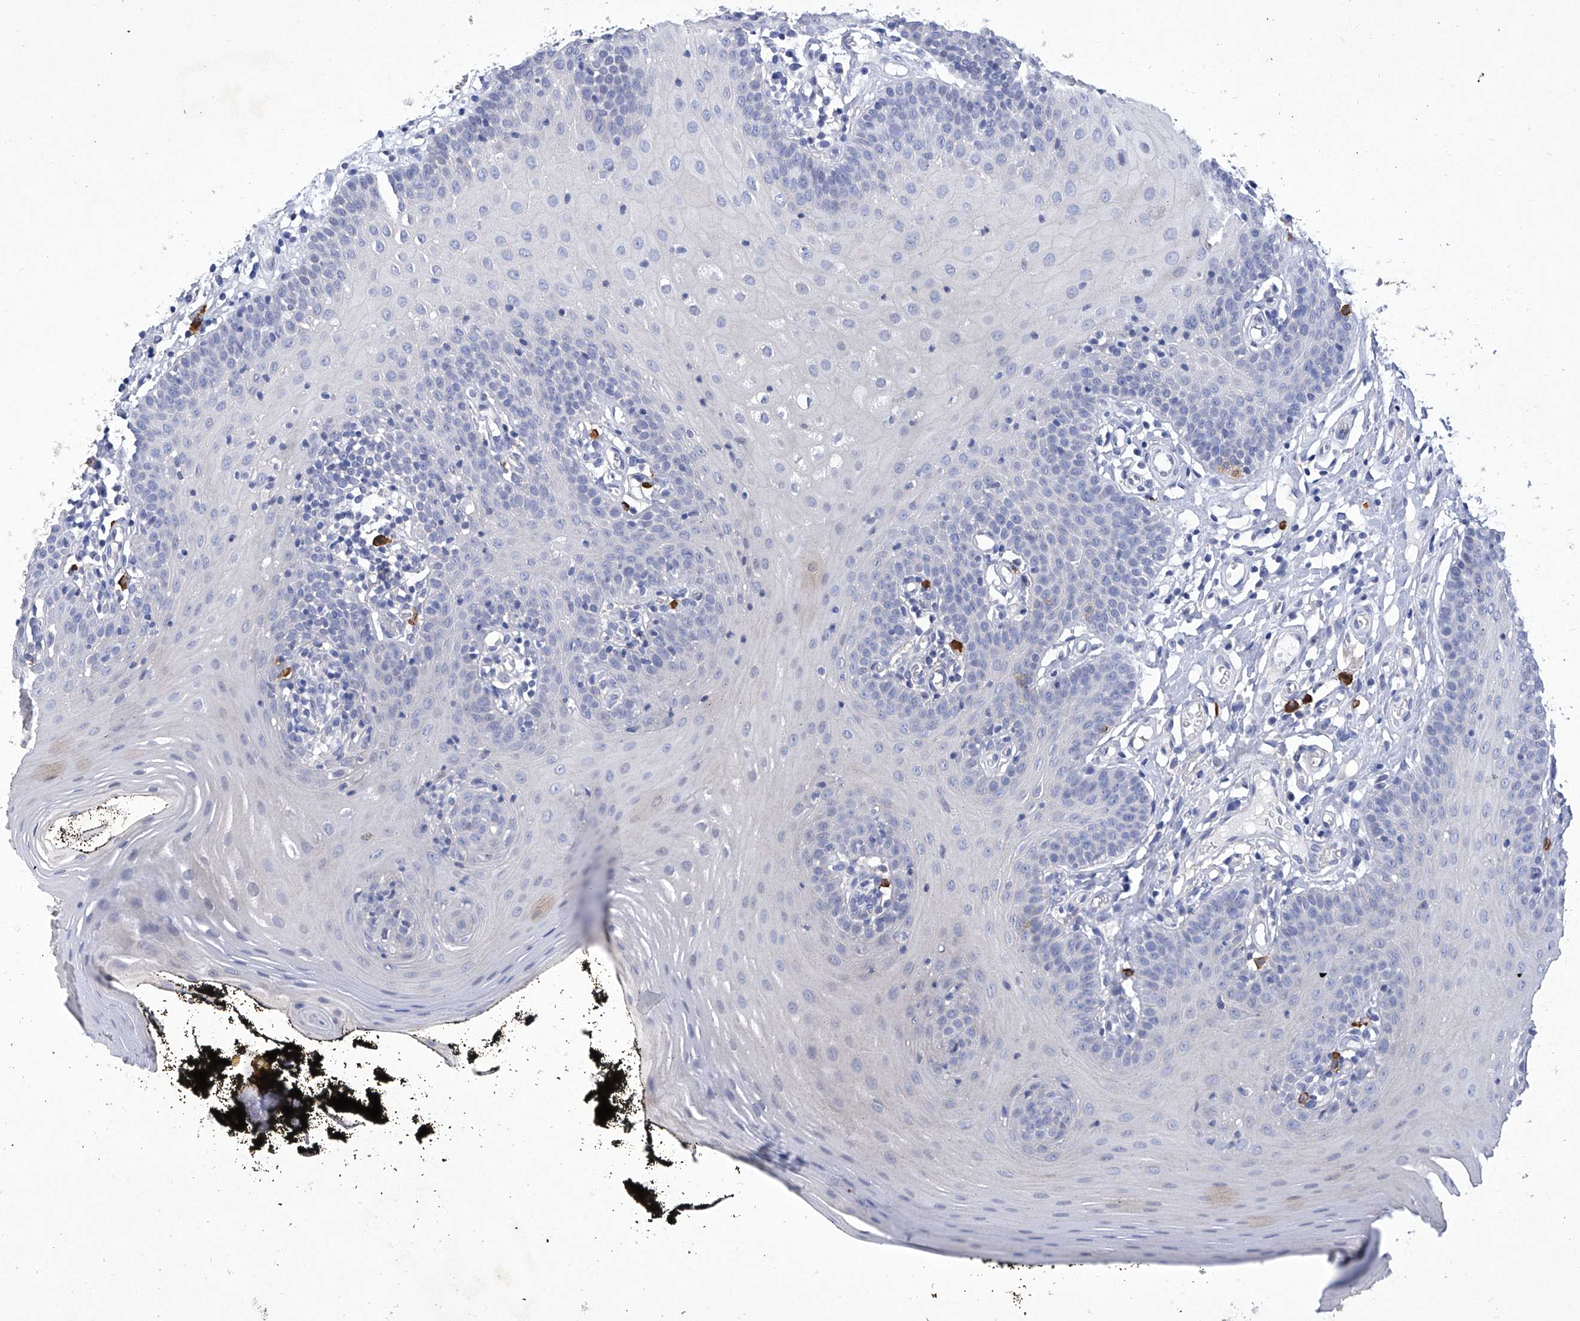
{"staining": {"intensity": "negative", "quantity": "none", "location": "none"}, "tissue": "oral mucosa", "cell_type": "Squamous epithelial cells", "image_type": "normal", "snomed": [{"axis": "morphology", "description": "Normal tissue, NOS"}, {"axis": "topography", "description": "Oral tissue"}], "caption": "Unremarkable oral mucosa was stained to show a protein in brown. There is no significant staining in squamous epithelial cells. (Stains: DAB (3,3'-diaminobenzidine) IHC with hematoxylin counter stain, Microscopy: brightfield microscopy at high magnification).", "gene": "IFNL2", "patient": {"sex": "male", "age": 74}}